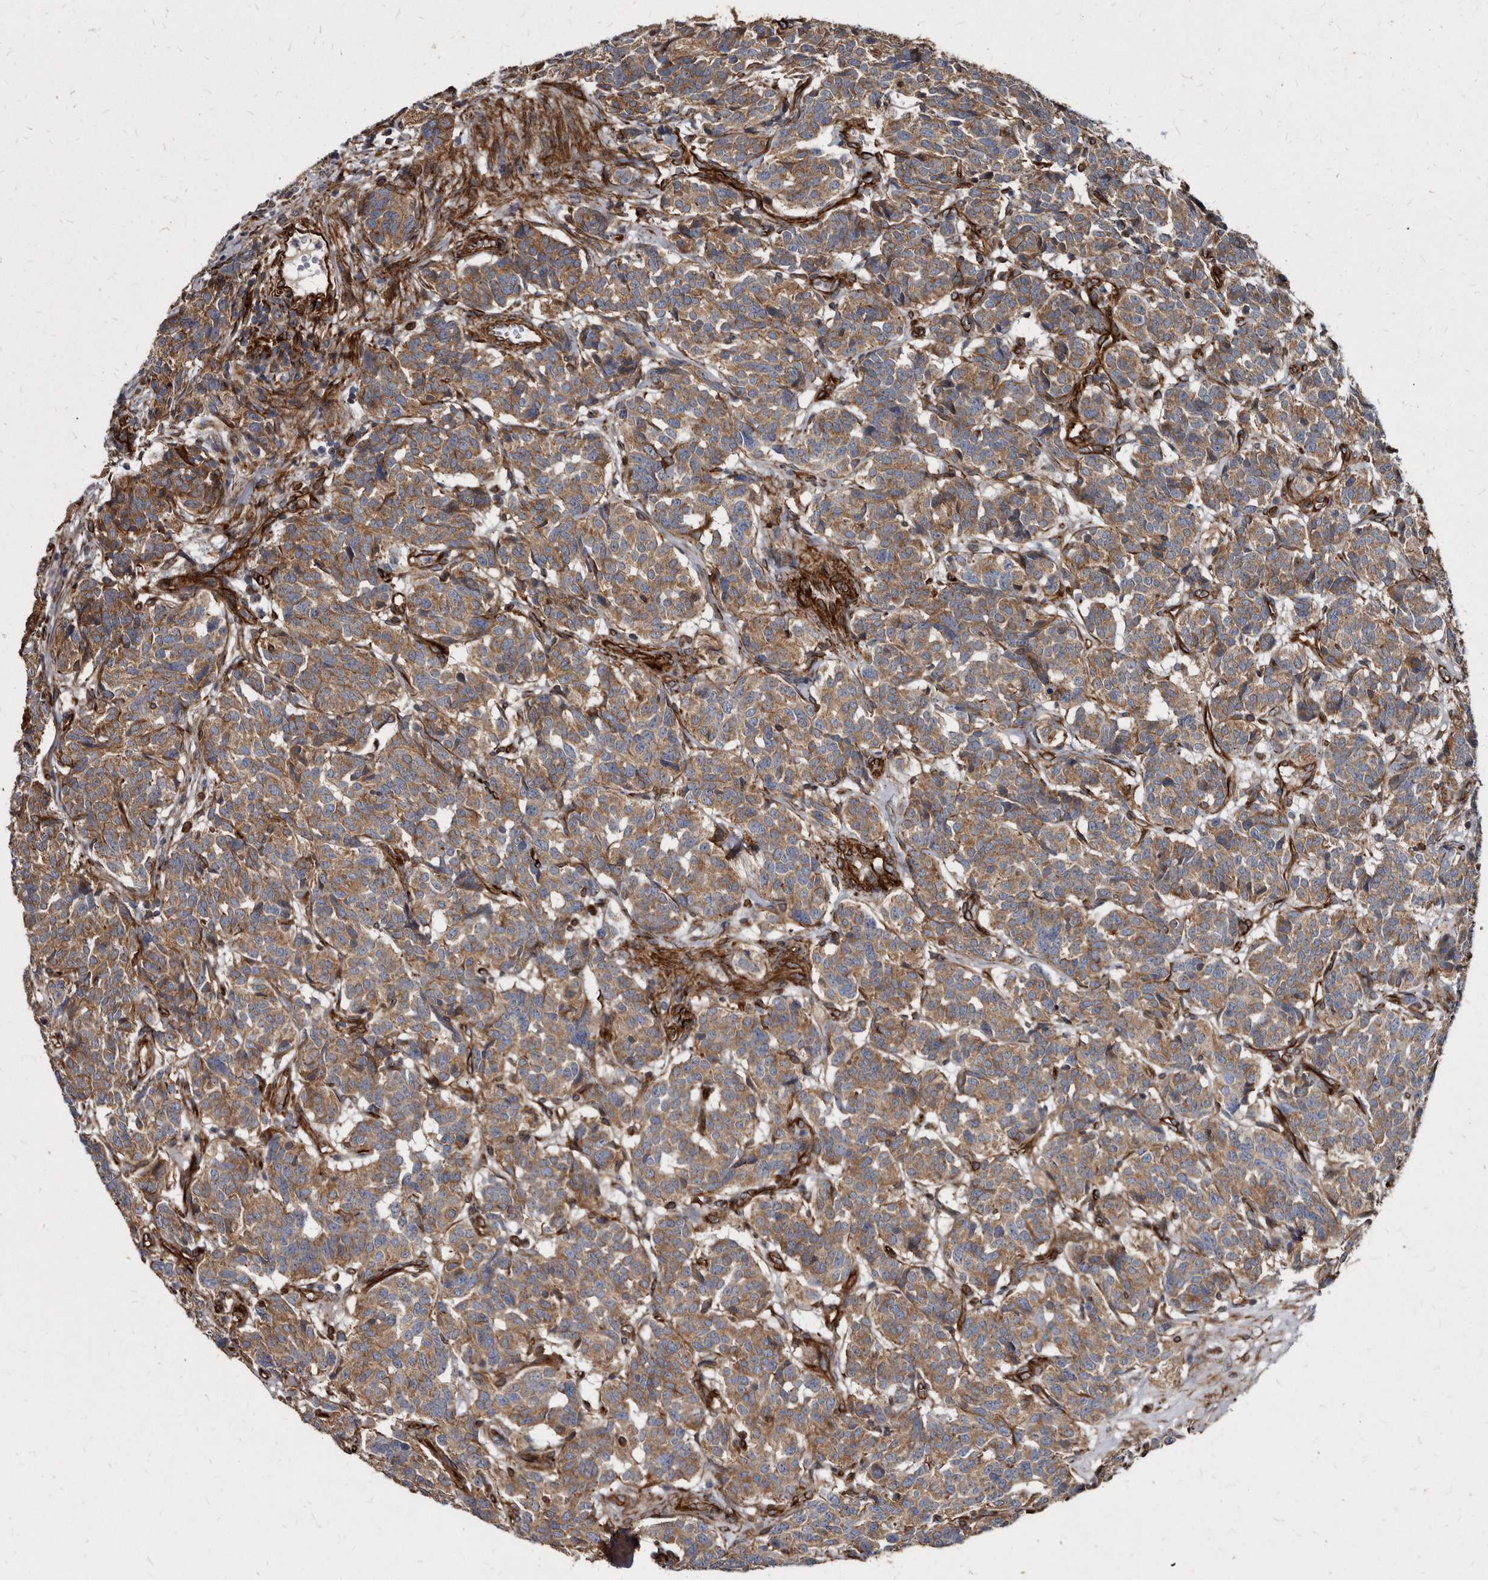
{"staining": {"intensity": "moderate", "quantity": ">75%", "location": "cytoplasmic/membranous"}, "tissue": "carcinoid", "cell_type": "Tumor cells", "image_type": "cancer", "snomed": [{"axis": "morphology", "description": "Carcinoid, malignant, NOS"}, {"axis": "topography", "description": "Lung"}], "caption": "Human carcinoid stained for a protein (brown) displays moderate cytoplasmic/membranous positive positivity in approximately >75% of tumor cells.", "gene": "KCTD20", "patient": {"sex": "female", "age": 46}}